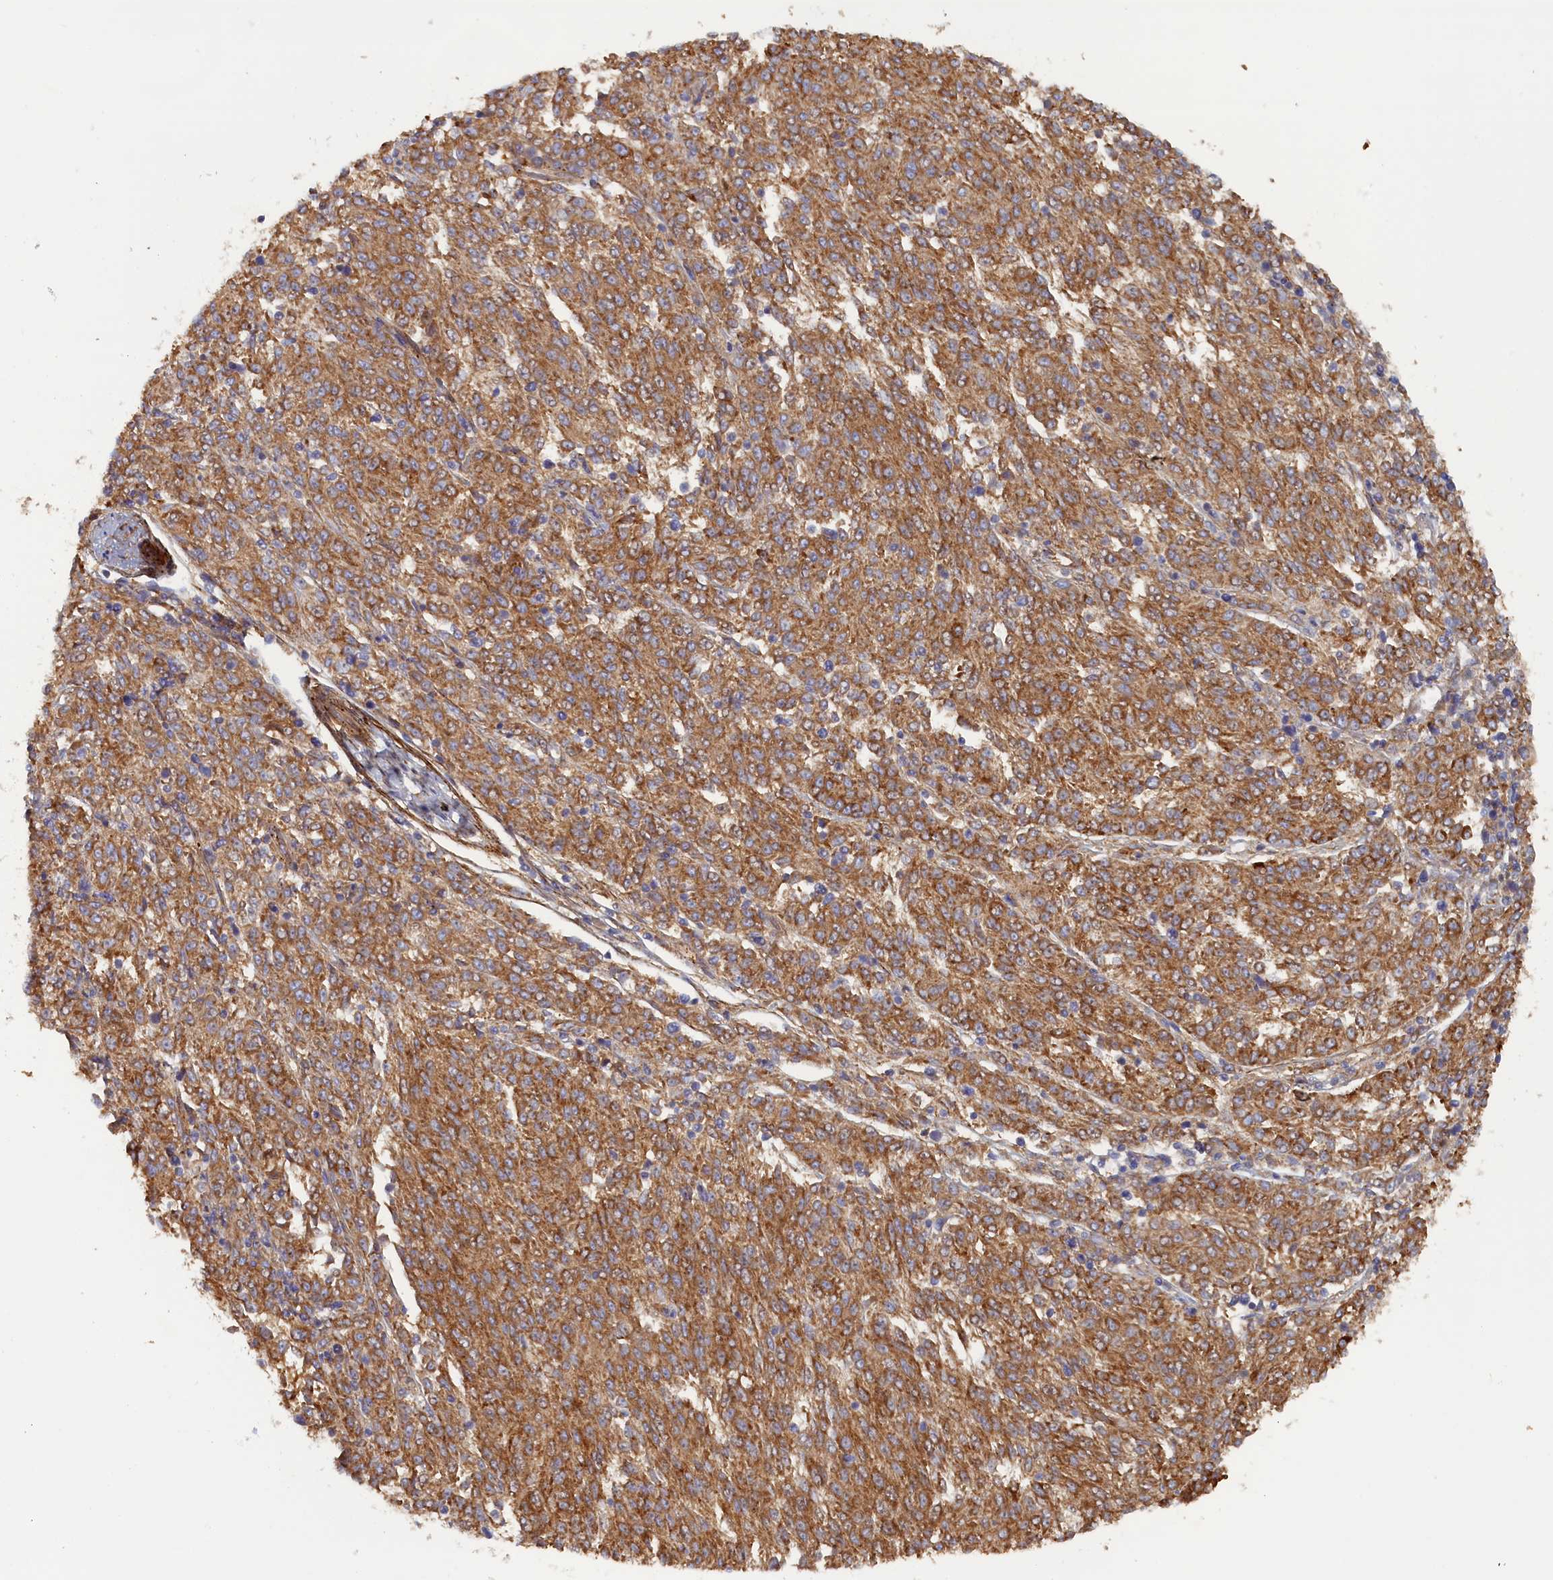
{"staining": {"intensity": "moderate", "quantity": ">75%", "location": "cytoplasmic/membranous"}, "tissue": "melanoma", "cell_type": "Tumor cells", "image_type": "cancer", "snomed": [{"axis": "morphology", "description": "Malignant melanoma, NOS"}, {"axis": "topography", "description": "Skin"}], "caption": "IHC (DAB (3,3'-diaminobenzidine)) staining of human melanoma exhibits moderate cytoplasmic/membranous protein staining in about >75% of tumor cells.", "gene": "TMEM196", "patient": {"sex": "female", "age": 72}}